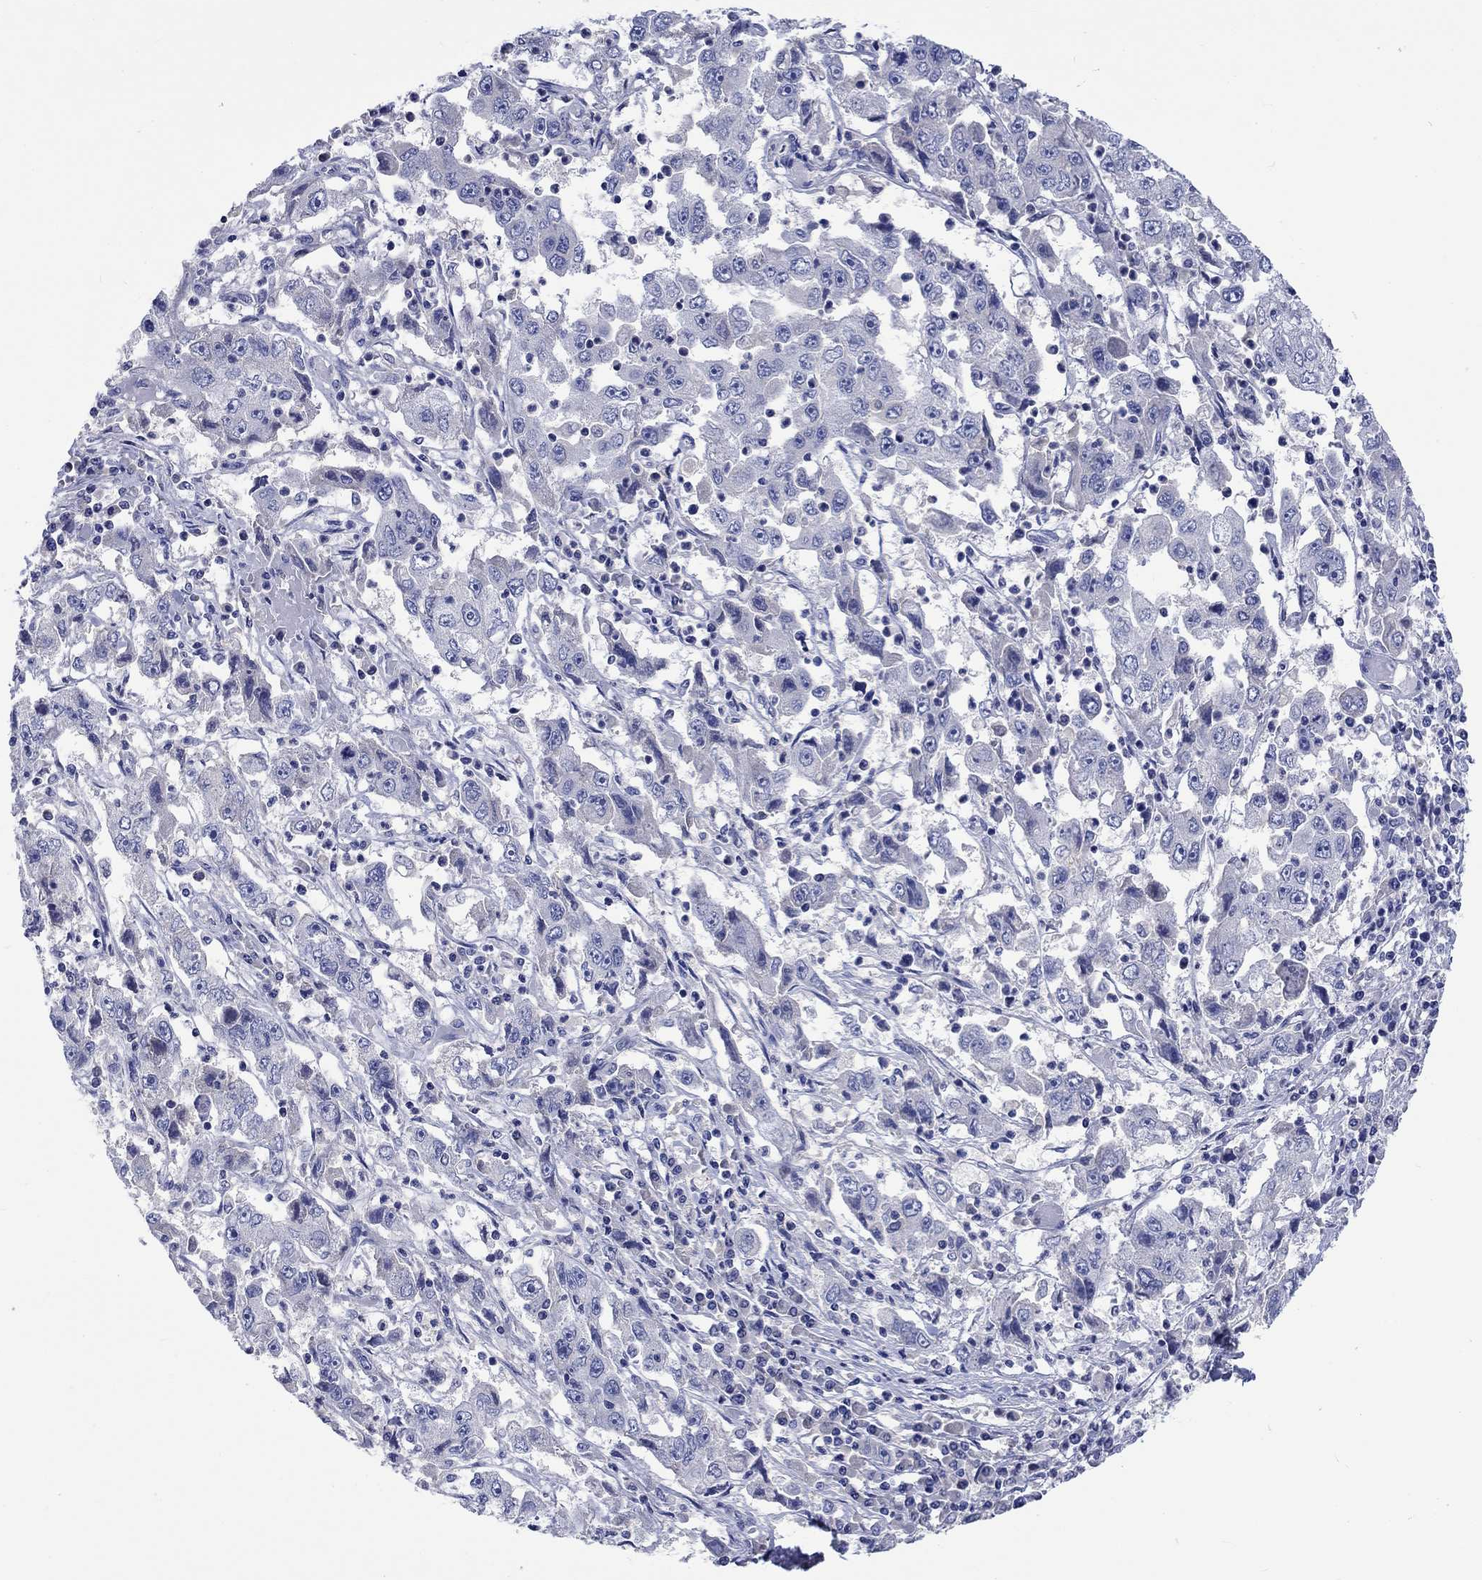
{"staining": {"intensity": "negative", "quantity": "none", "location": "none"}, "tissue": "cervical cancer", "cell_type": "Tumor cells", "image_type": "cancer", "snomed": [{"axis": "morphology", "description": "Squamous cell carcinoma, NOS"}, {"axis": "topography", "description": "Cervix"}], "caption": "Immunohistochemistry of human cervical cancer demonstrates no positivity in tumor cells. (Brightfield microscopy of DAB (3,3'-diaminobenzidine) immunohistochemistry (IHC) at high magnification).", "gene": "TOMM20L", "patient": {"sex": "female", "age": 36}}